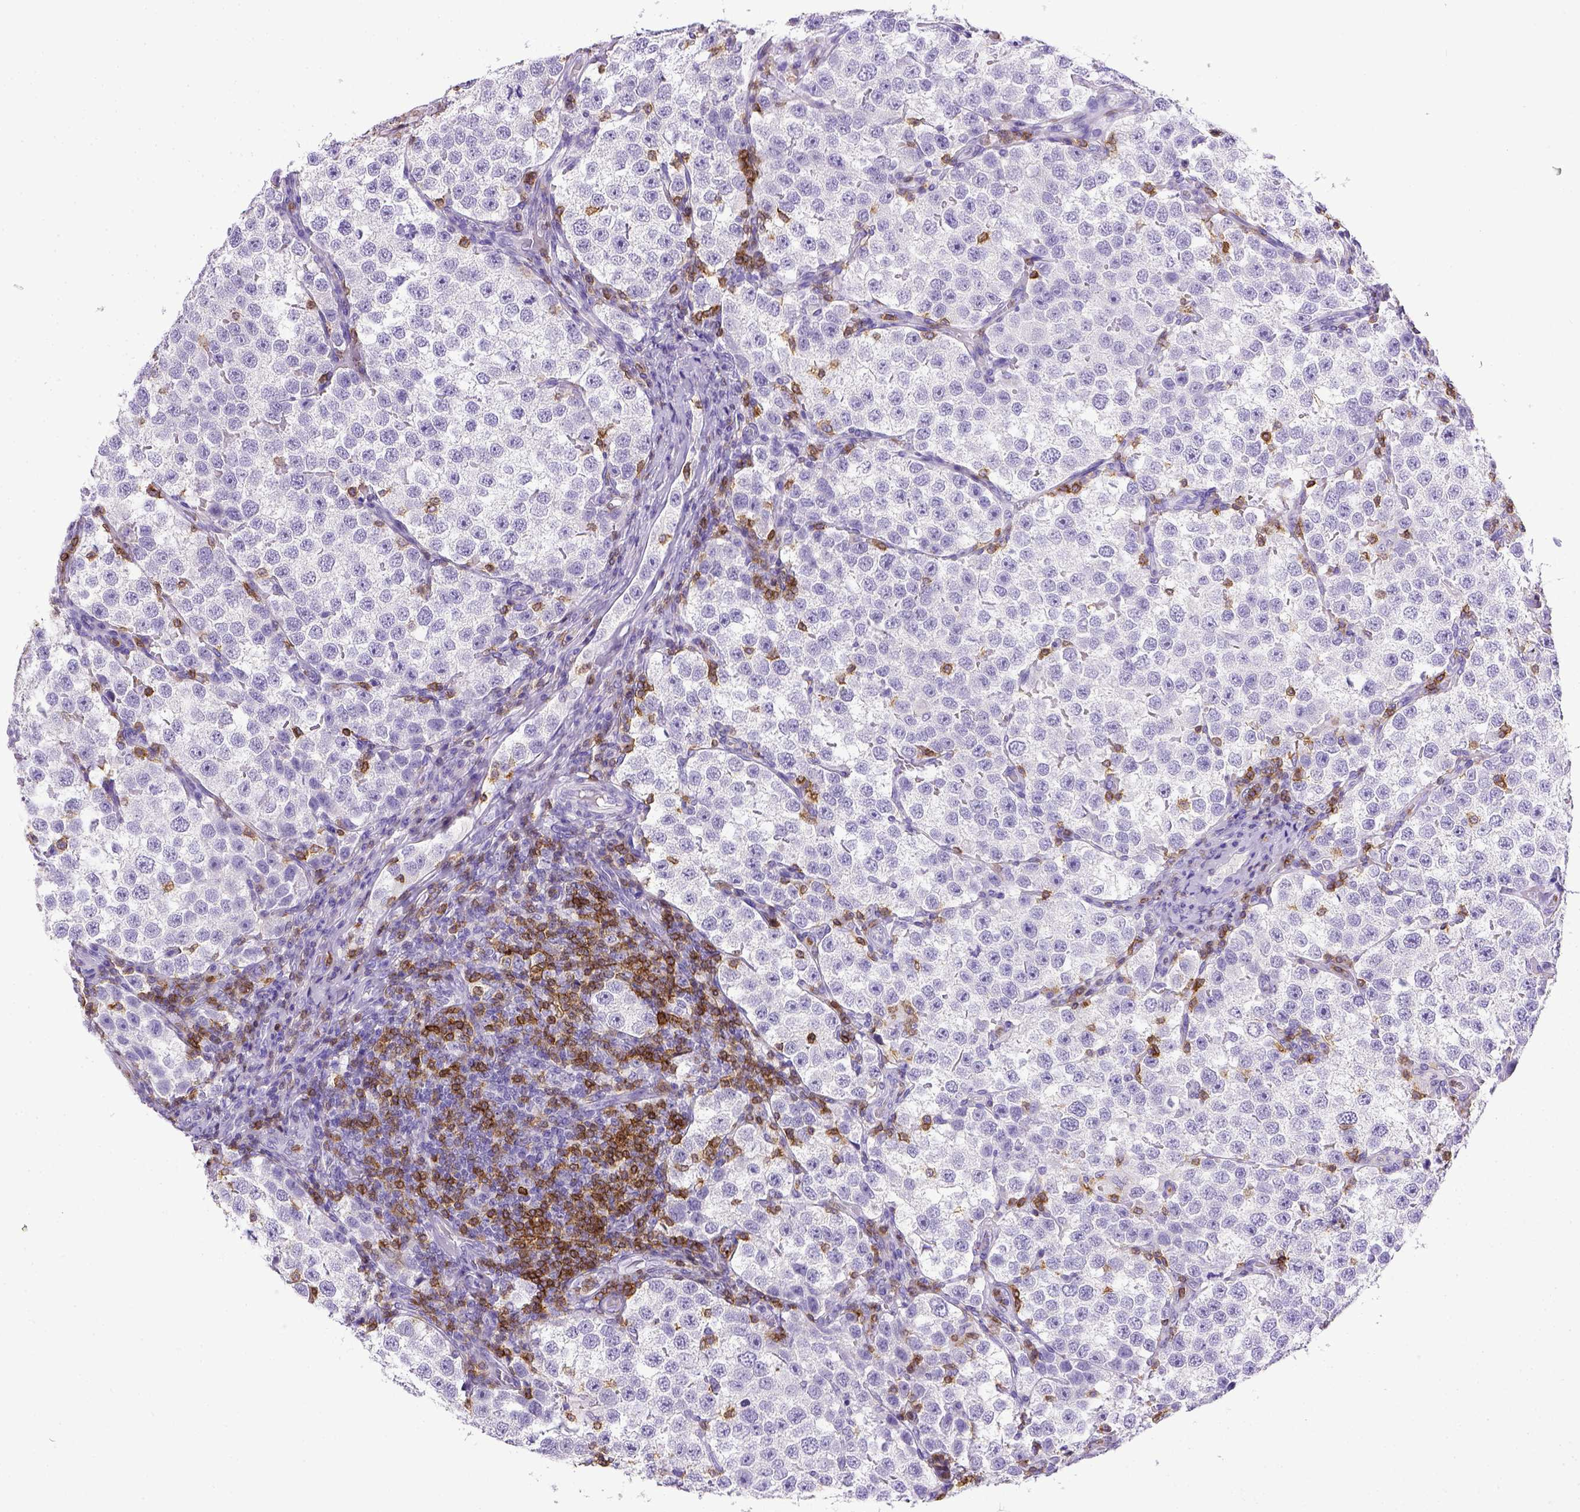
{"staining": {"intensity": "negative", "quantity": "none", "location": "none"}, "tissue": "testis cancer", "cell_type": "Tumor cells", "image_type": "cancer", "snomed": [{"axis": "morphology", "description": "Seminoma, NOS"}, {"axis": "topography", "description": "Testis"}], "caption": "Immunohistochemistry image of neoplastic tissue: testis cancer stained with DAB reveals no significant protein staining in tumor cells.", "gene": "CD3E", "patient": {"sex": "male", "age": 37}}